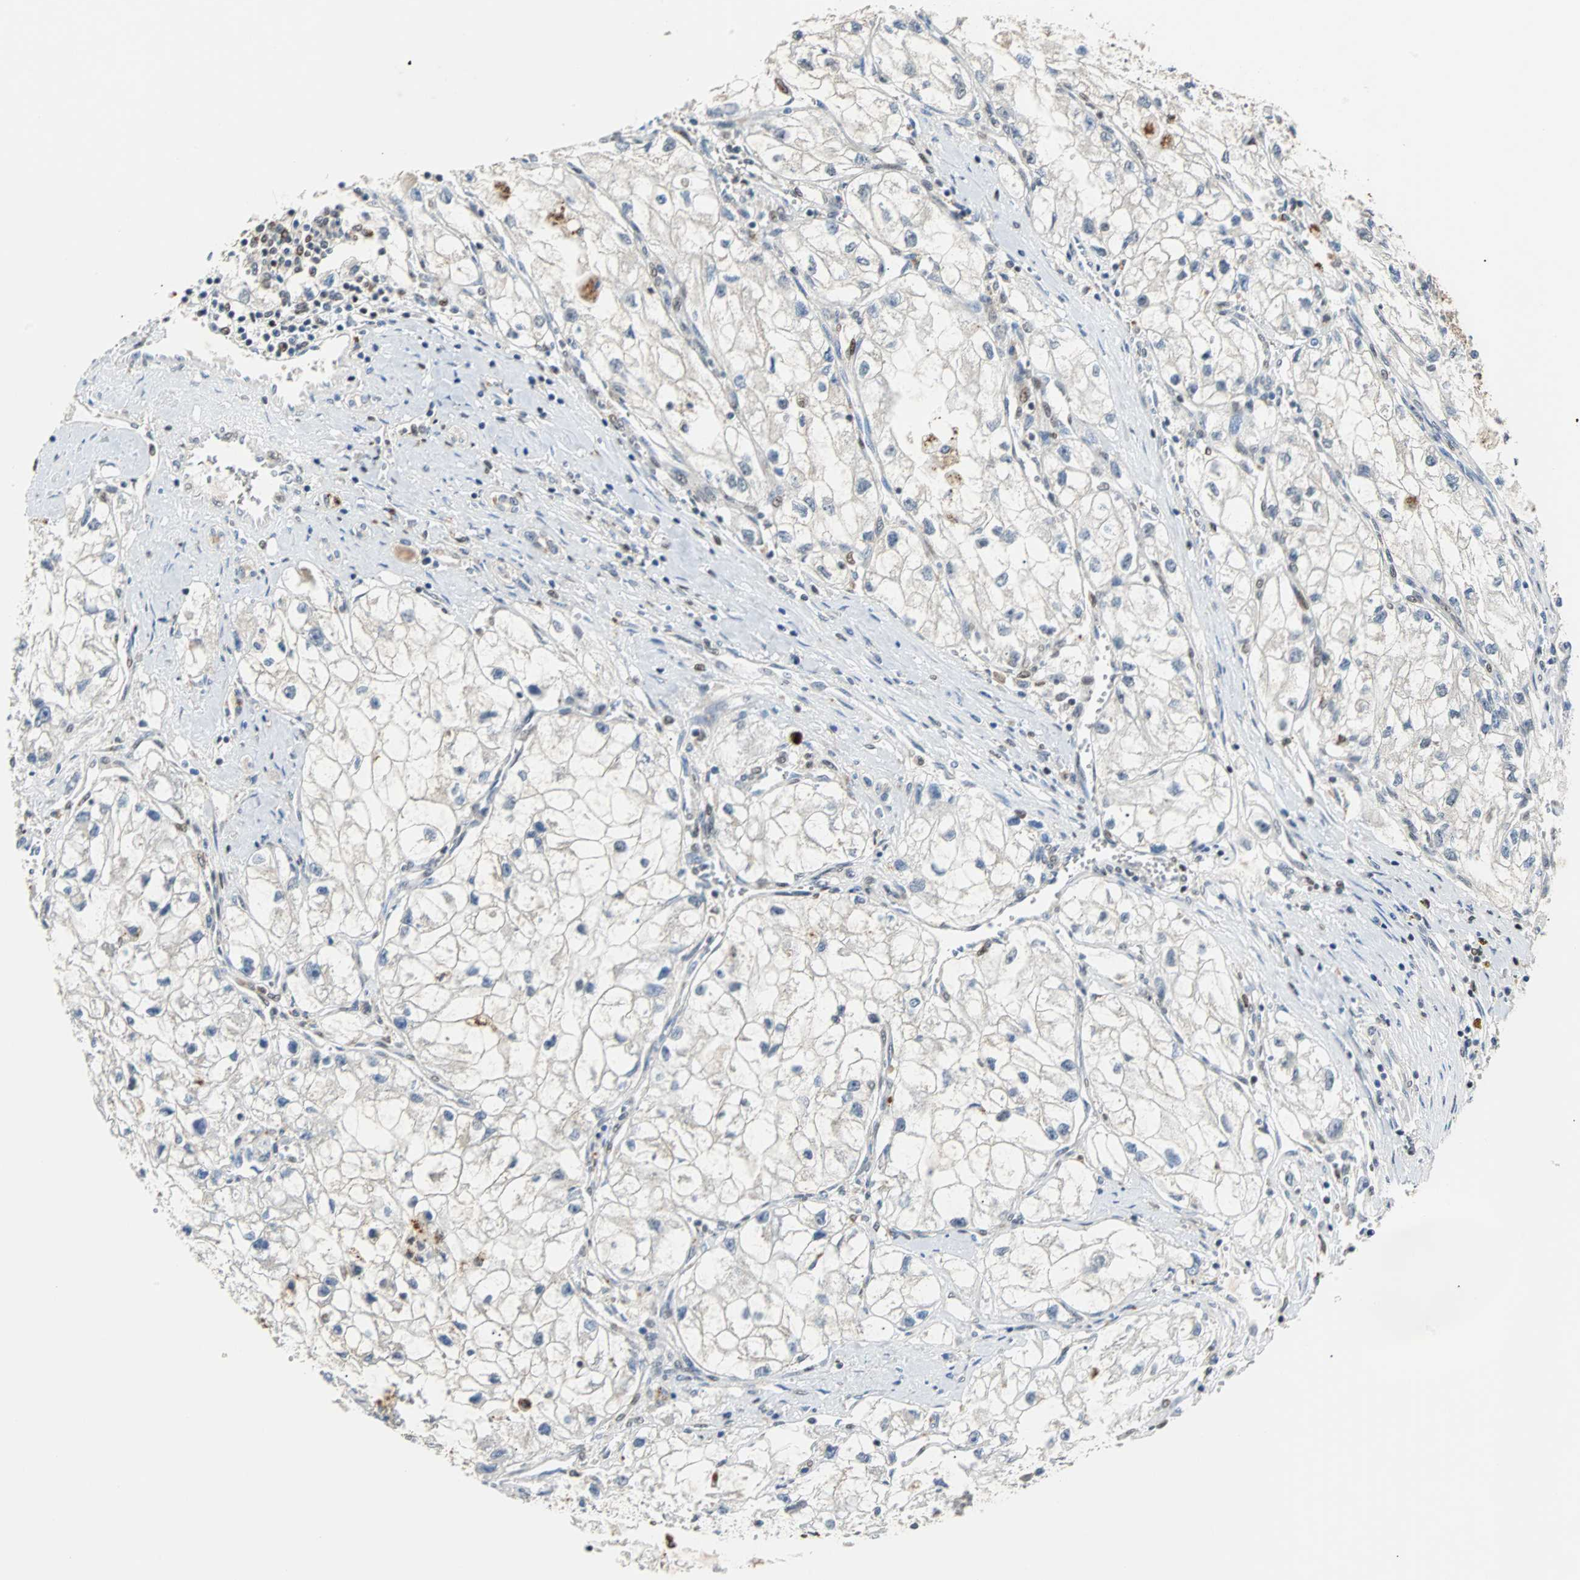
{"staining": {"intensity": "negative", "quantity": "none", "location": "none"}, "tissue": "renal cancer", "cell_type": "Tumor cells", "image_type": "cancer", "snomed": [{"axis": "morphology", "description": "Adenocarcinoma, NOS"}, {"axis": "topography", "description": "Kidney"}], "caption": "IHC image of neoplastic tissue: adenocarcinoma (renal) stained with DAB shows no significant protein expression in tumor cells.", "gene": "HLX", "patient": {"sex": "female", "age": 70}}